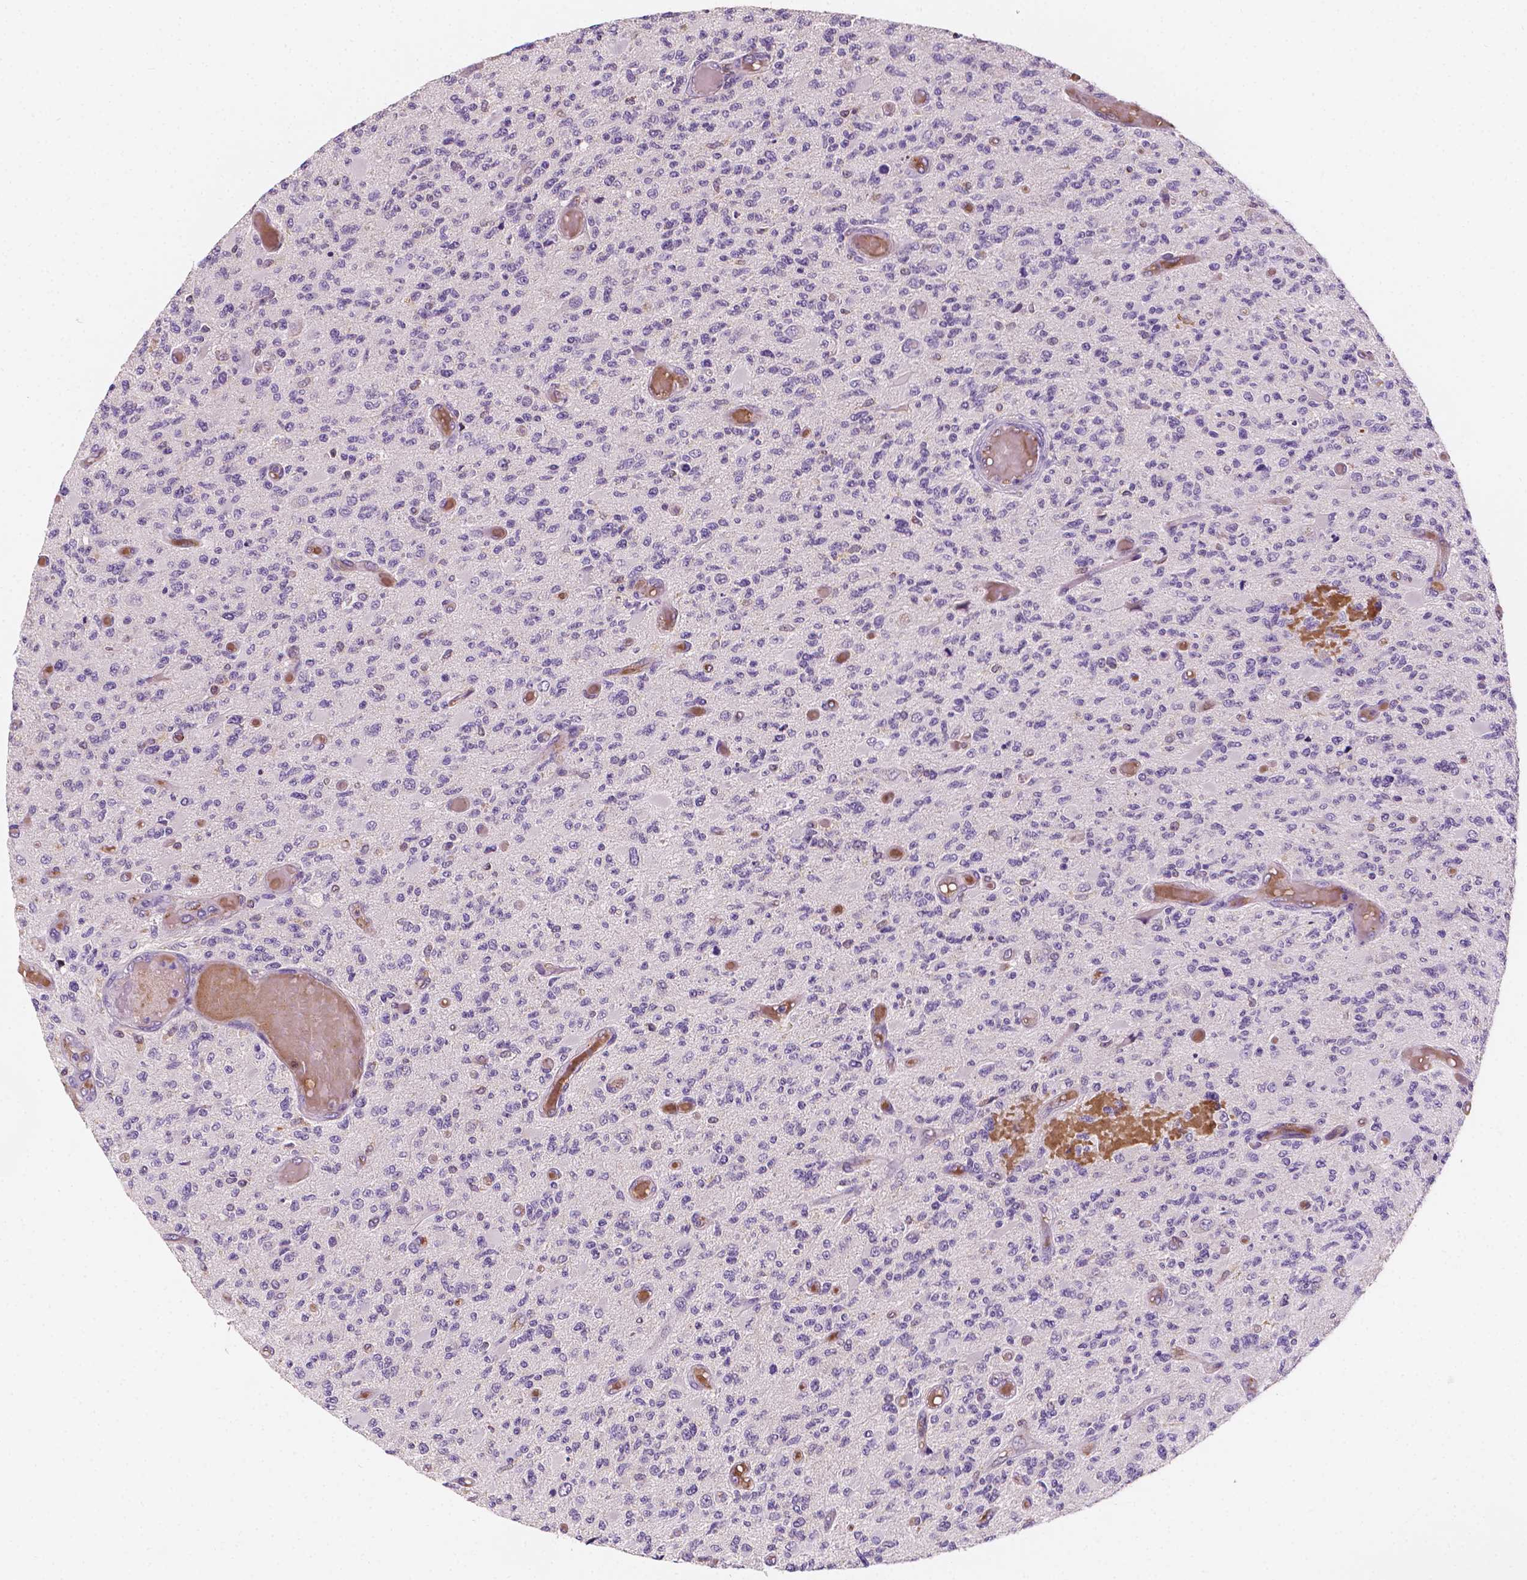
{"staining": {"intensity": "negative", "quantity": "none", "location": "none"}, "tissue": "glioma", "cell_type": "Tumor cells", "image_type": "cancer", "snomed": [{"axis": "morphology", "description": "Glioma, malignant, High grade"}, {"axis": "topography", "description": "Brain"}], "caption": "Image shows no protein staining in tumor cells of glioma tissue.", "gene": "SLC22A4", "patient": {"sex": "female", "age": 63}}